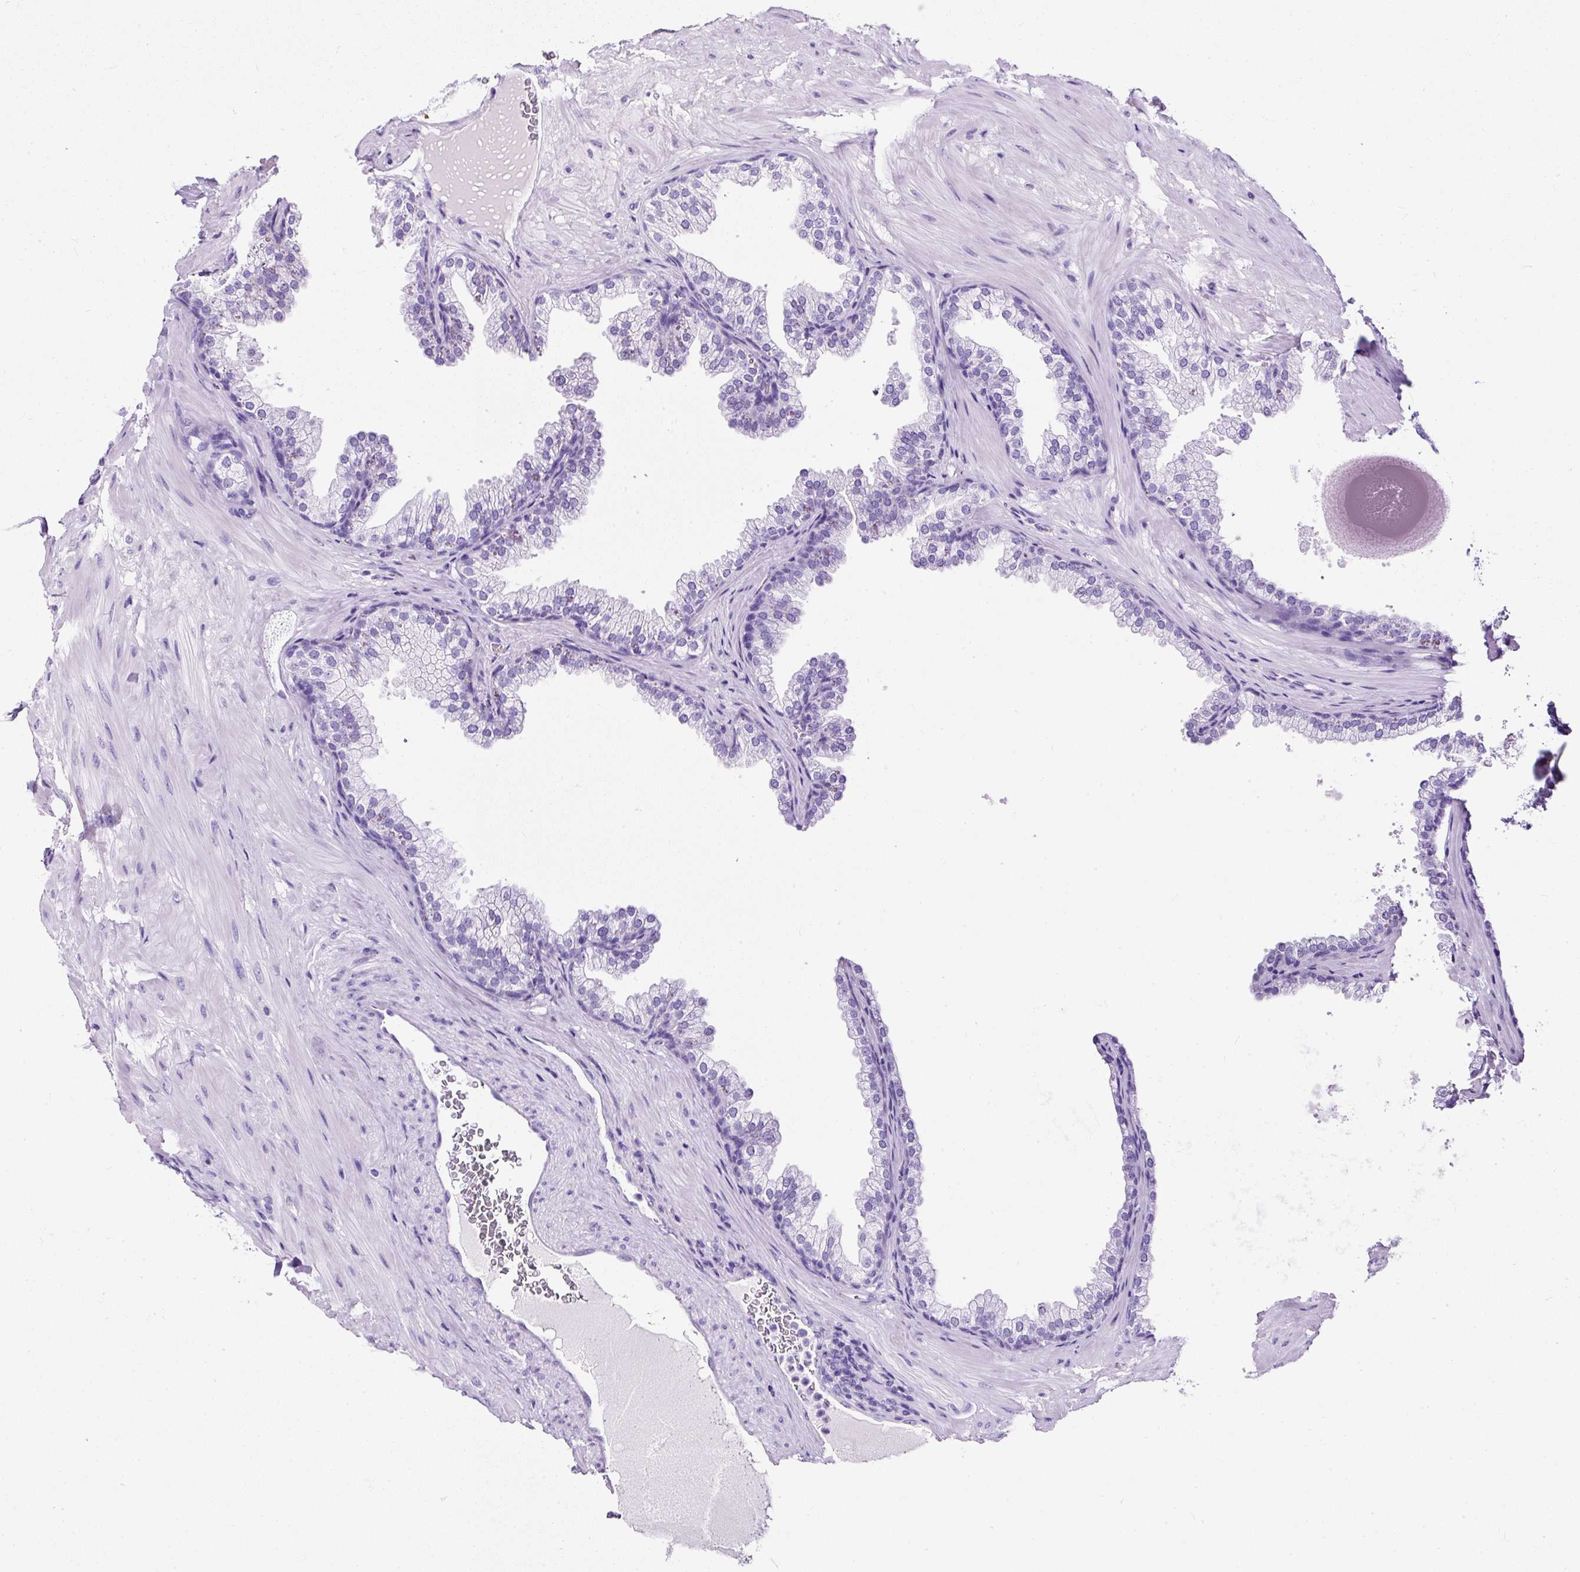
{"staining": {"intensity": "negative", "quantity": "none", "location": "none"}, "tissue": "prostate", "cell_type": "Glandular cells", "image_type": "normal", "snomed": [{"axis": "morphology", "description": "Normal tissue, NOS"}, {"axis": "topography", "description": "Prostate"}], "caption": "High power microscopy histopathology image of an immunohistochemistry (IHC) histopathology image of benign prostate, revealing no significant positivity in glandular cells. (Immunohistochemistry (ihc), brightfield microscopy, high magnification).", "gene": "NTS", "patient": {"sex": "male", "age": 37}}